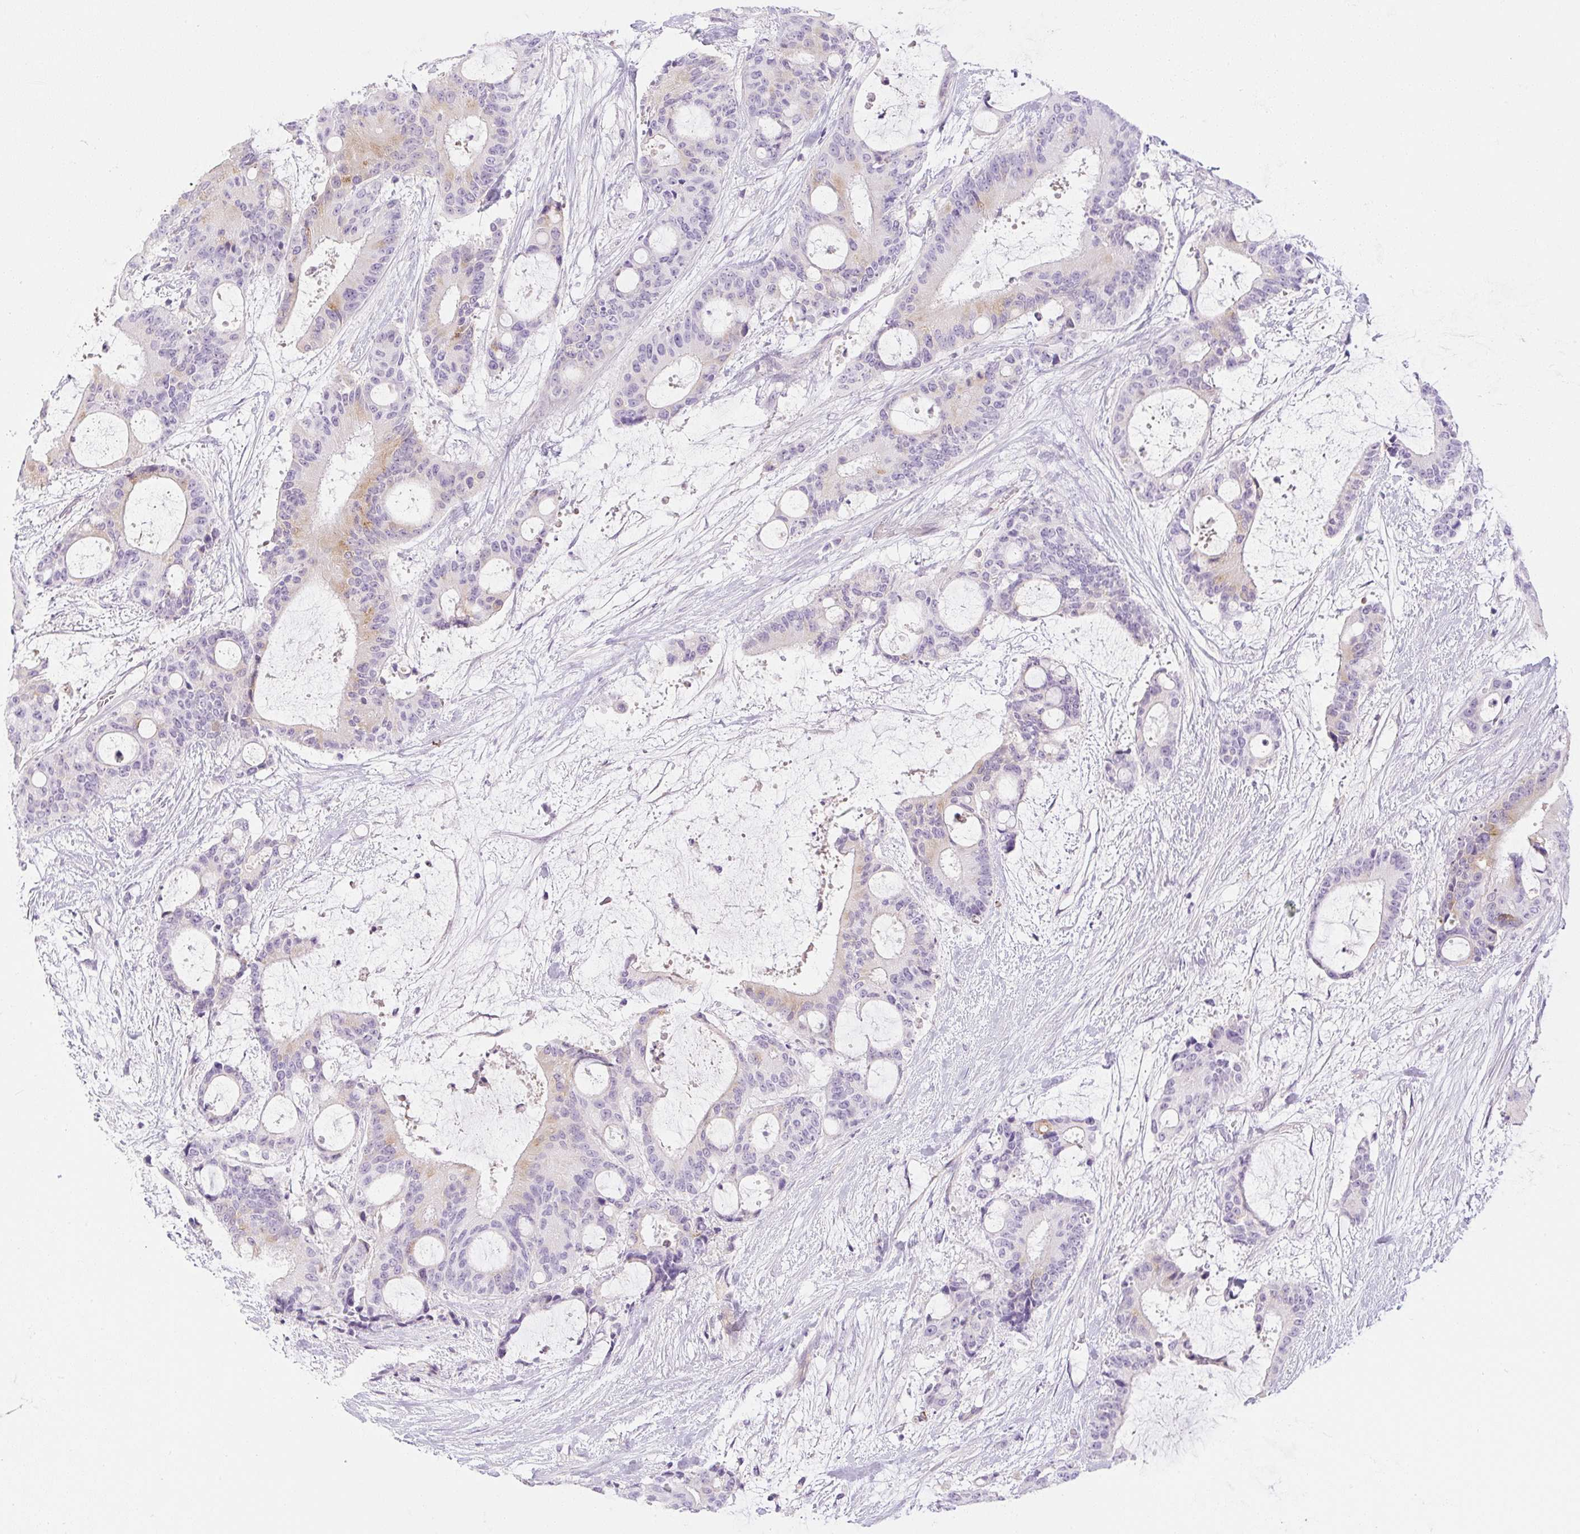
{"staining": {"intensity": "weak", "quantity": "<25%", "location": "cytoplasmic/membranous"}, "tissue": "liver cancer", "cell_type": "Tumor cells", "image_type": "cancer", "snomed": [{"axis": "morphology", "description": "Normal tissue, NOS"}, {"axis": "morphology", "description": "Cholangiocarcinoma"}, {"axis": "topography", "description": "Liver"}, {"axis": "topography", "description": "Peripheral nerve tissue"}], "caption": "Liver cholangiocarcinoma was stained to show a protein in brown. There is no significant staining in tumor cells. The staining was performed using DAB (3,3'-diaminobenzidine) to visualize the protein expression in brown, while the nuclei were stained in blue with hematoxylin (Magnification: 20x).", "gene": "MIA2", "patient": {"sex": "female", "age": 73}}